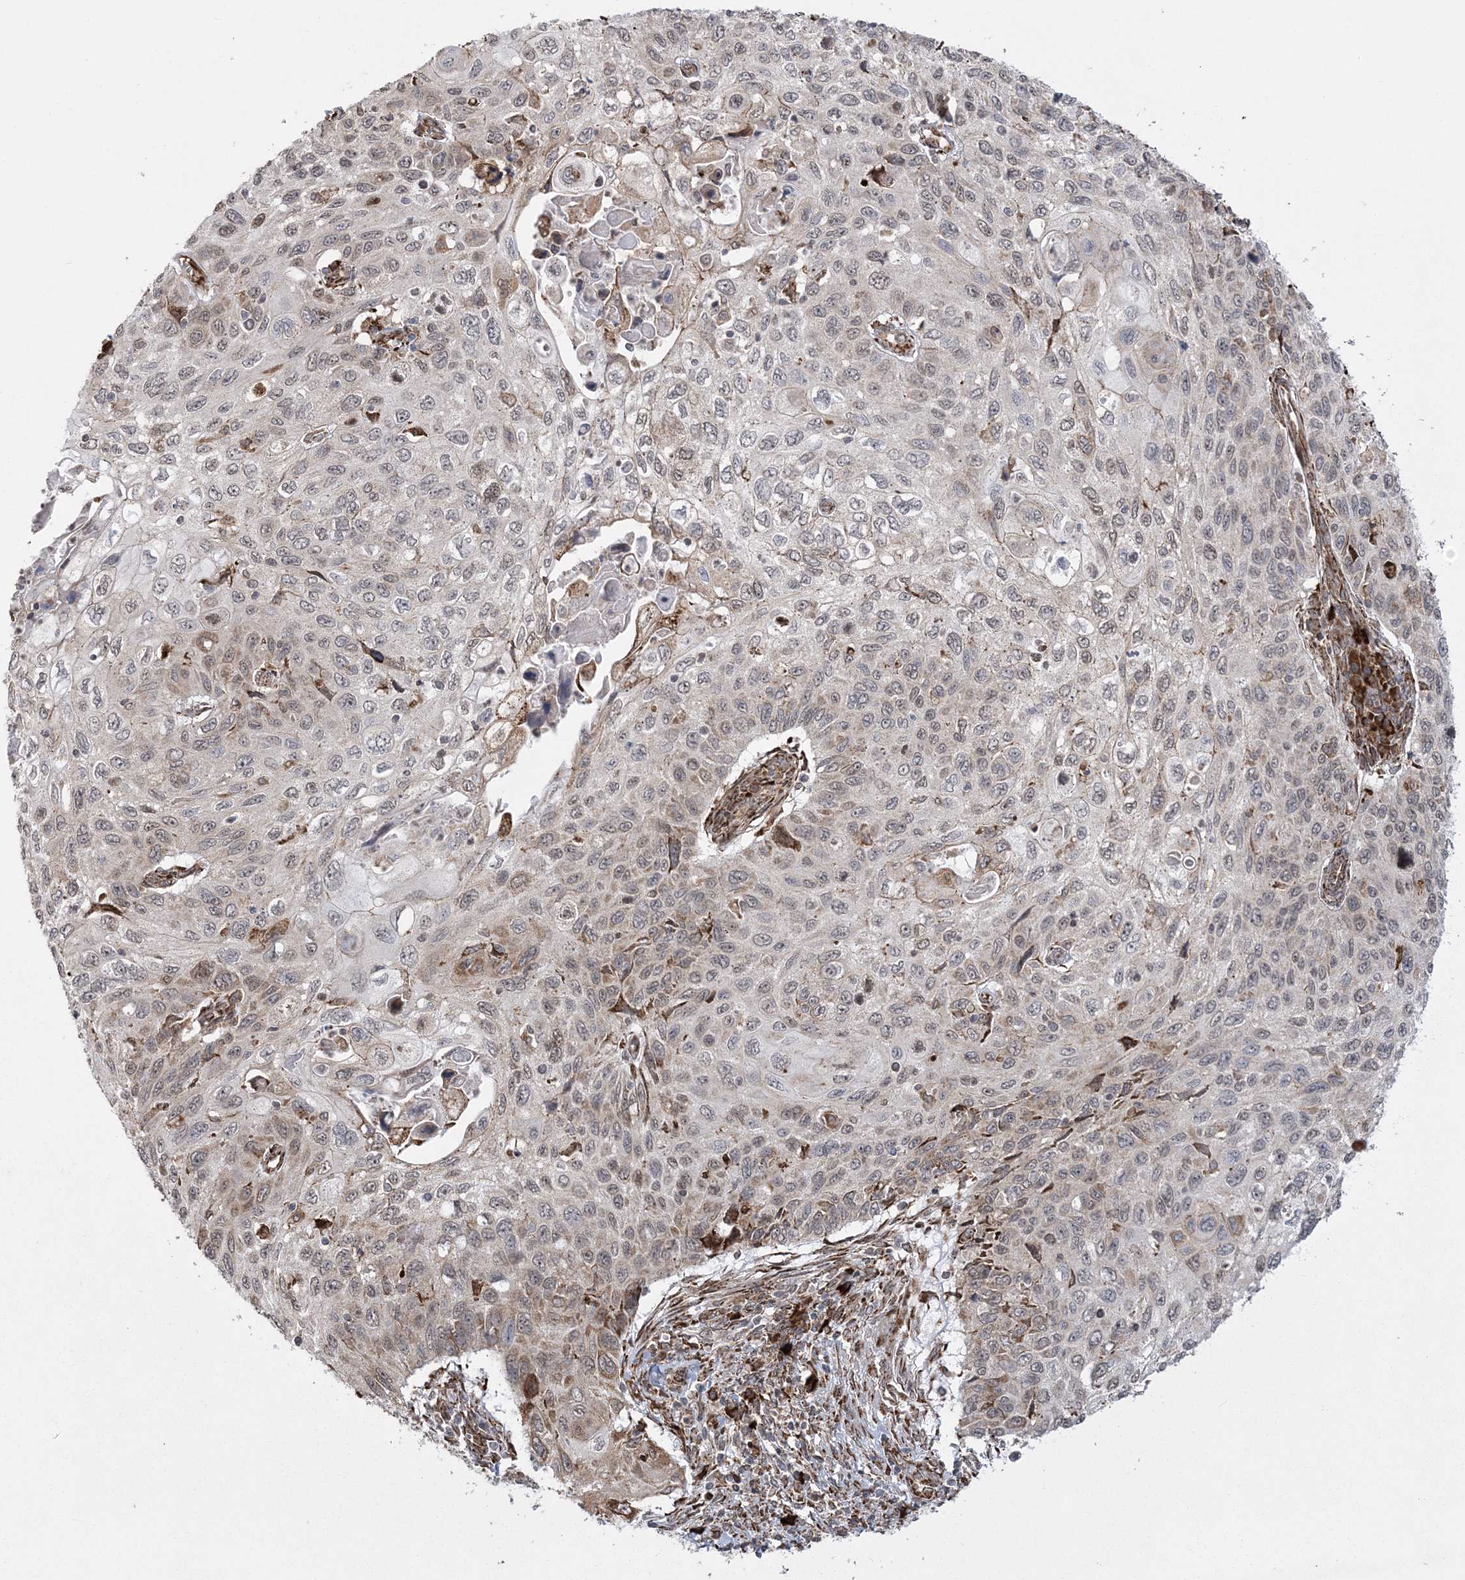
{"staining": {"intensity": "moderate", "quantity": "<25%", "location": "cytoplasmic/membranous"}, "tissue": "cervical cancer", "cell_type": "Tumor cells", "image_type": "cancer", "snomed": [{"axis": "morphology", "description": "Squamous cell carcinoma, NOS"}, {"axis": "topography", "description": "Cervix"}], "caption": "Human cervical cancer (squamous cell carcinoma) stained with a protein marker shows moderate staining in tumor cells.", "gene": "EFCAB12", "patient": {"sex": "female", "age": 70}}